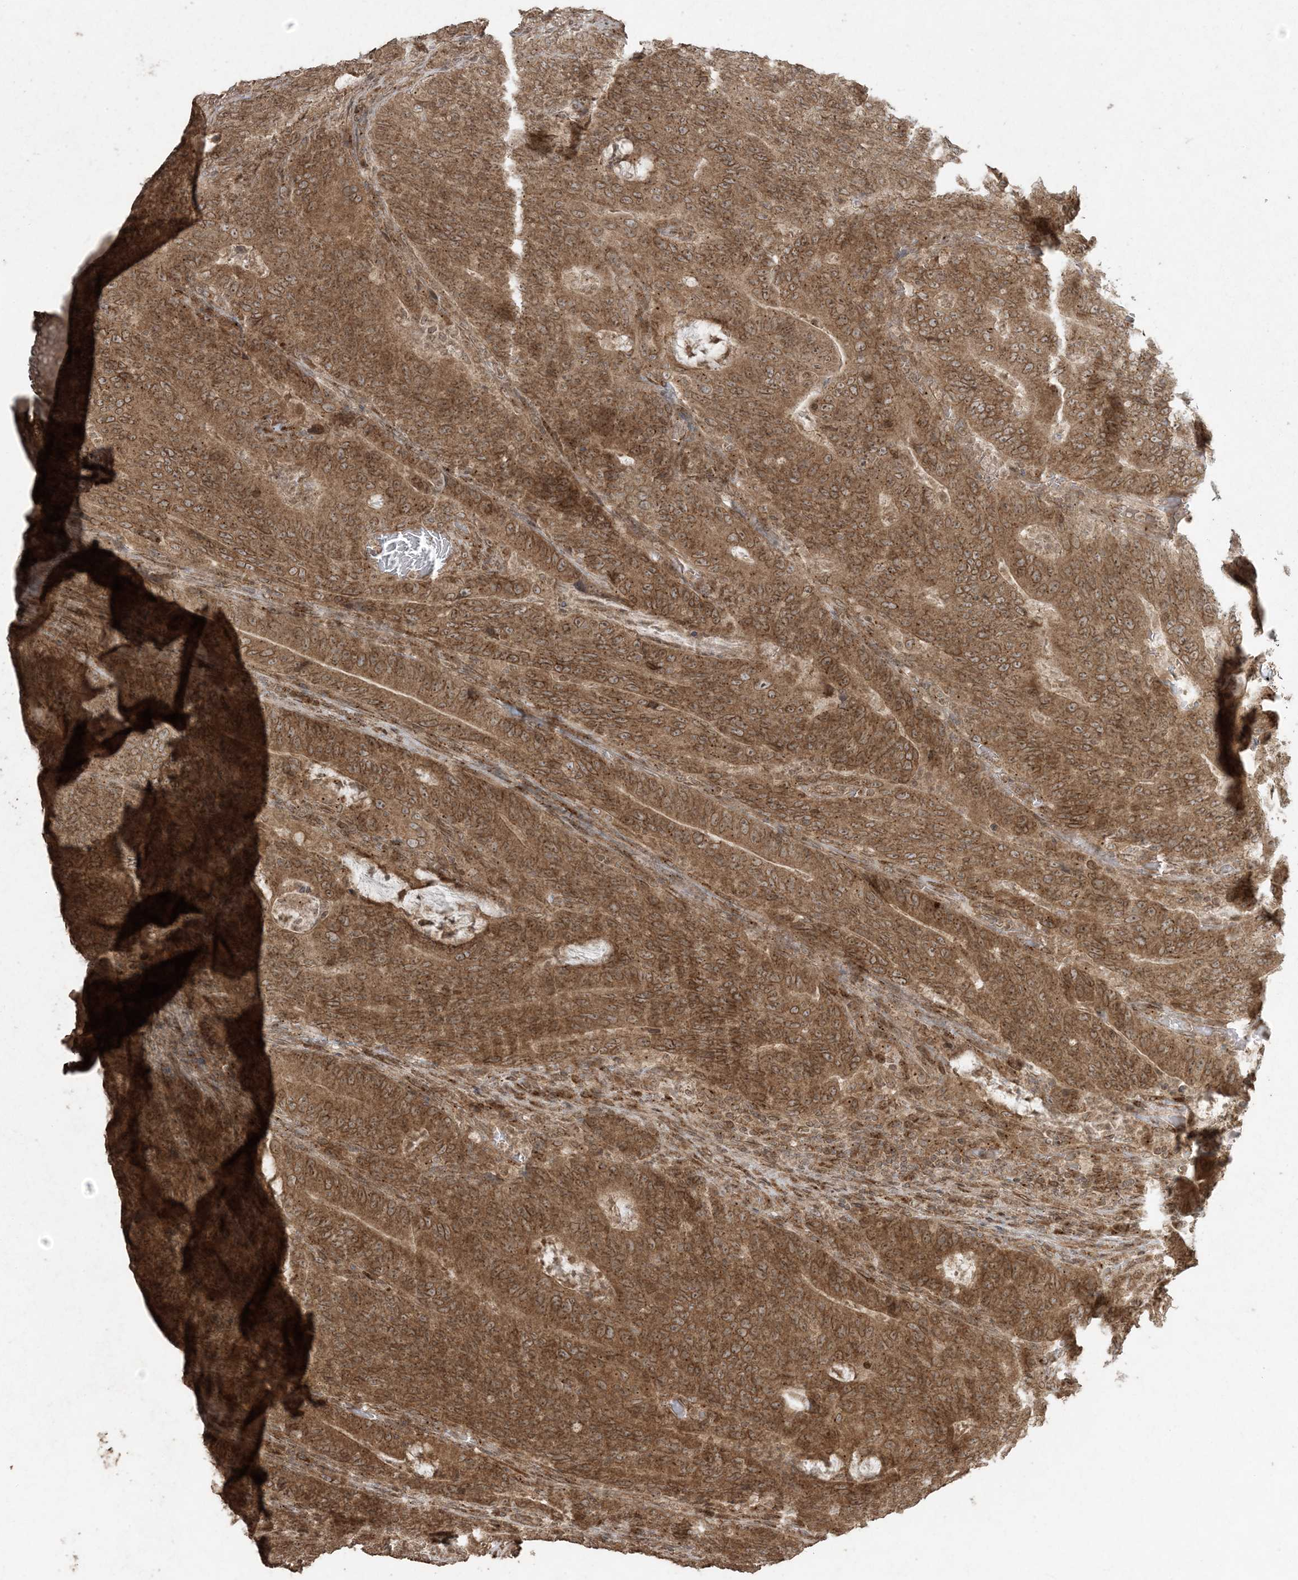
{"staining": {"intensity": "moderate", "quantity": ">75%", "location": "cytoplasmic/membranous"}, "tissue": "colorectal cancer", "cell_type": "Tumor cells", "image_type": "cancer", "snomed": [{"axis": "morphology", "description": "Normal tissue, NOS"}, {"axis": "morphology", "description": "Adenocarcinoma, NOS"}, {"axis": "topography", "description": "Colon"}], "caption": "Immunohistochemical staining of colorectal cancer (adenocarcinoma) shows medium levels of moderate cytoplasmic/membranous protein positivity in about >75% of tumor cells.", "gene": "DDX19B", "patient": {"sex": "female", "age": 75}}